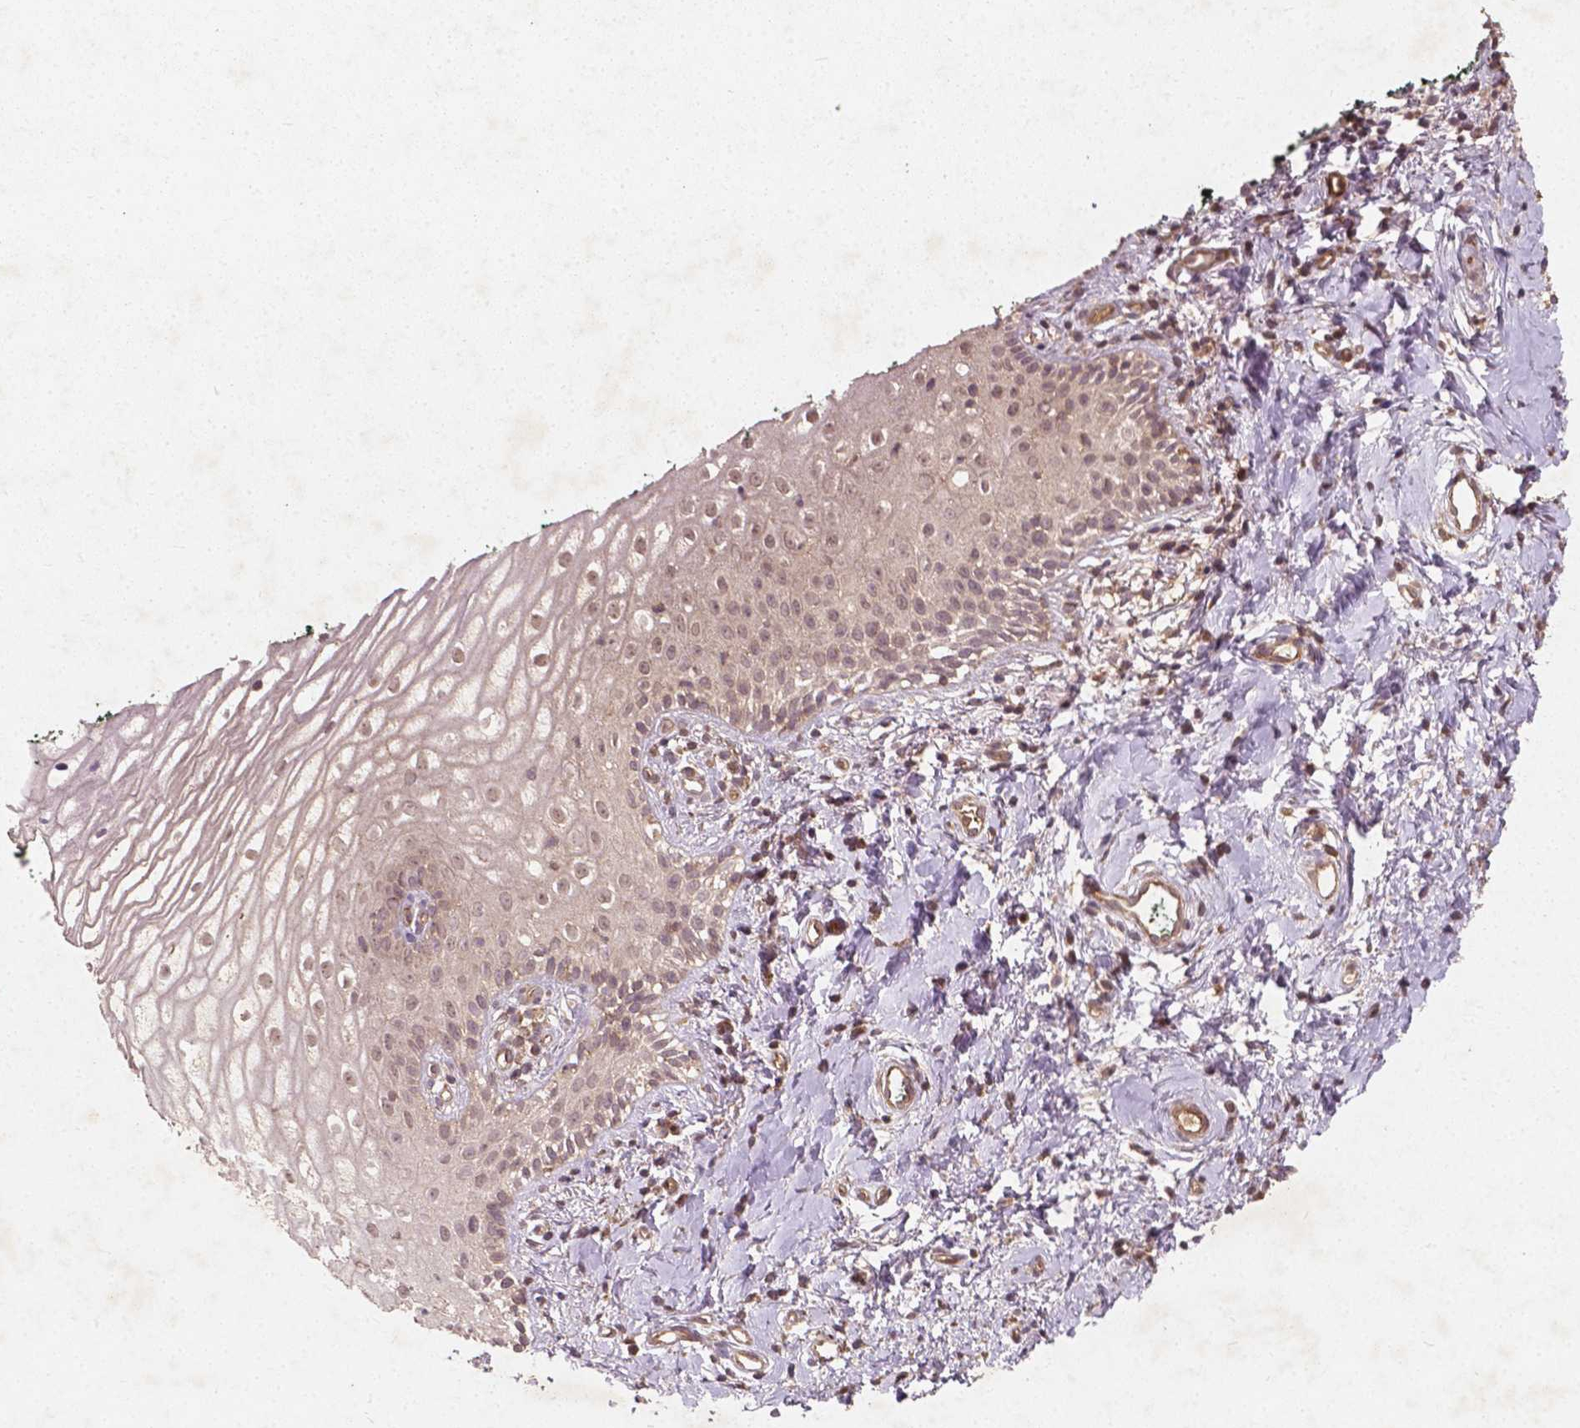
{"staining": {"intensity": "weak", "quantity": "25%-75%", "location": "cytoplasmic/membranous,nuclear"}, "tissue": "vagina", "cell_type": "Squamous epithelial cells", "image_type": "normal", "snomed": [{"axis": "morphology", "description": "Normal tissue, NOS"}, {"axis": "topography", "description": "Vagina"}], "caption": "This image exhibits IHC staining of normal vagina, with low weak cytoplasmic/membranous,nuclear expression in about 25%-75% of squamous epithelial cells.", "gene": "CYFIP1", "patient": {"sex": "female", "age": 47}}